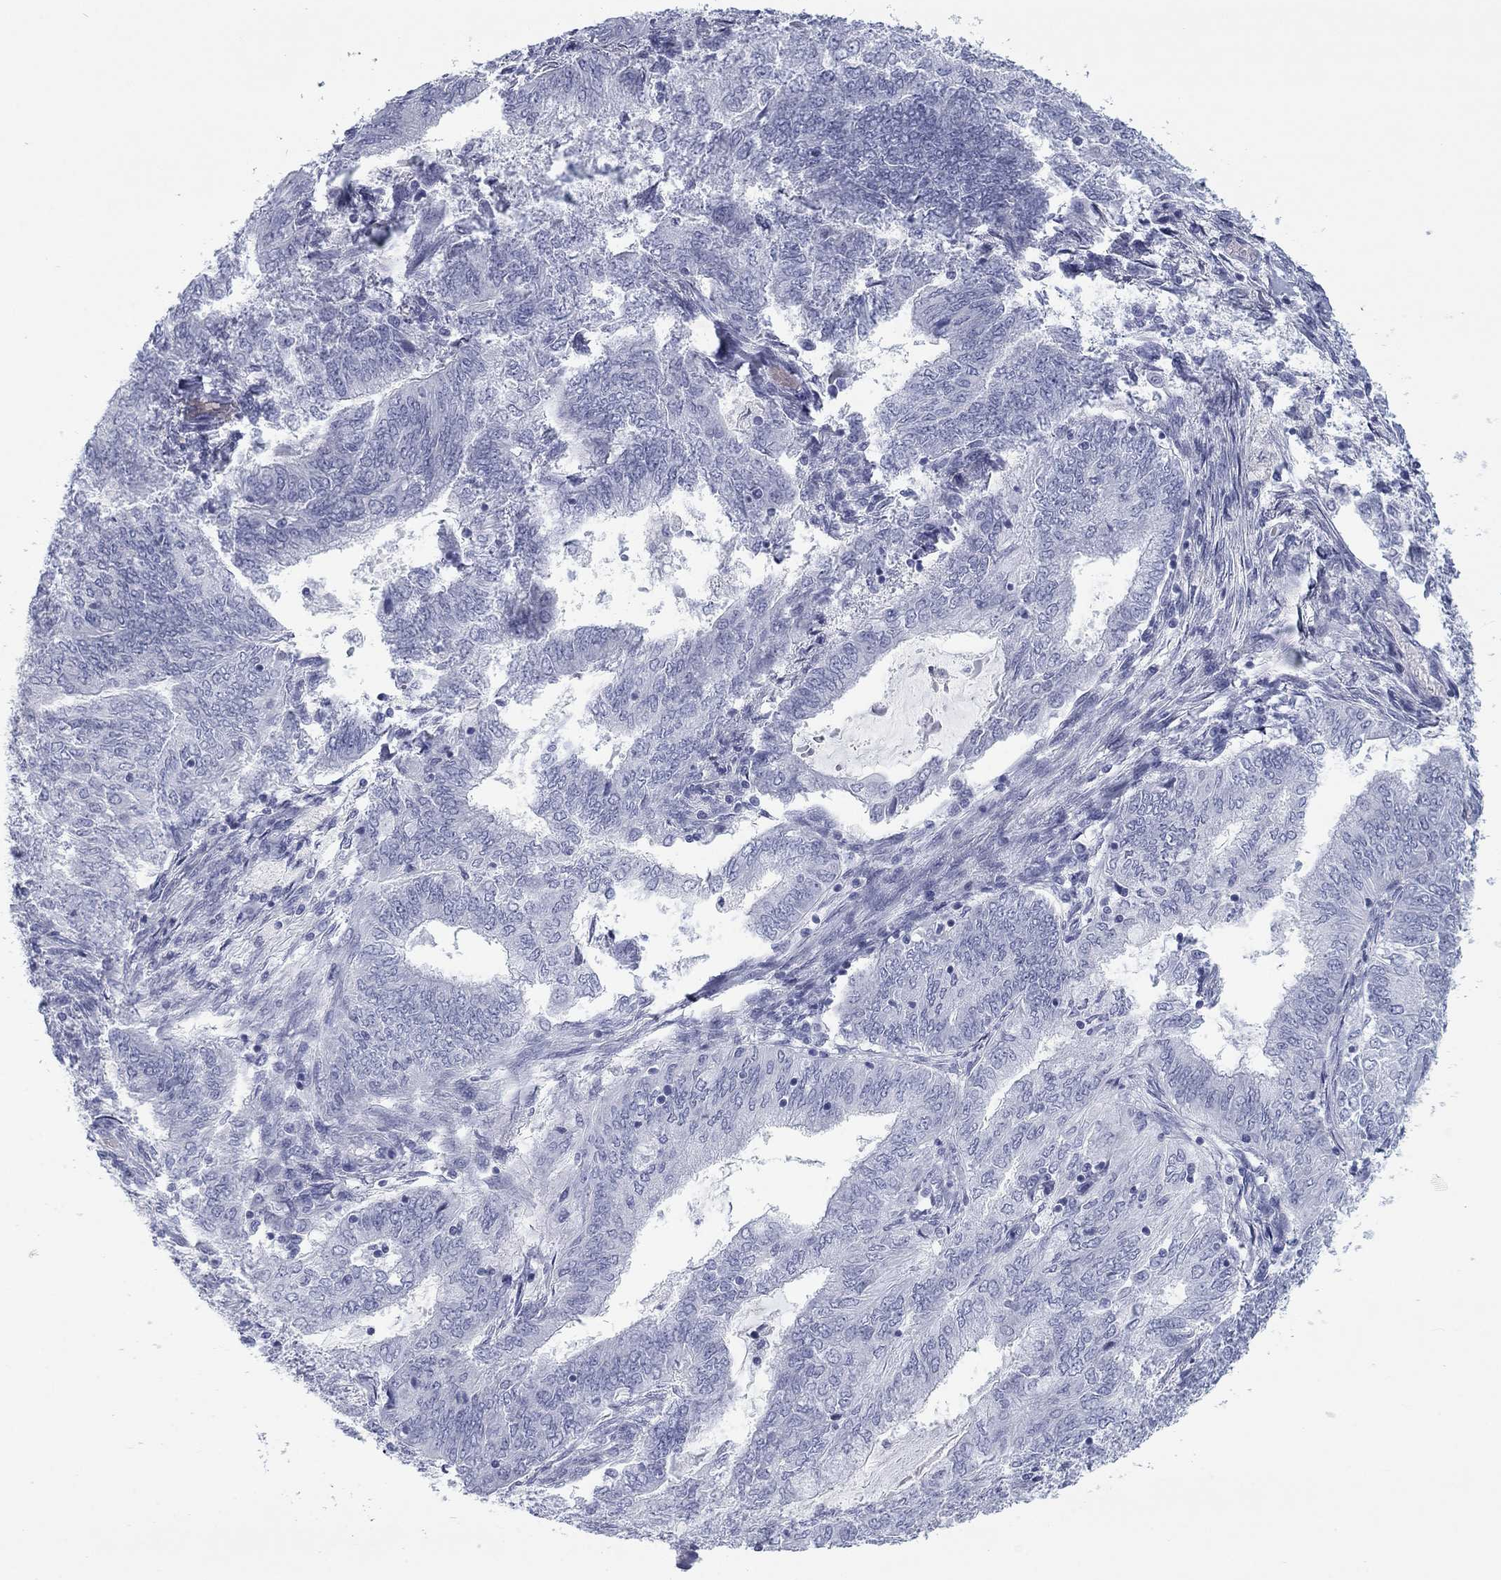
{"staining": {"intensity": "negative", "quantity": "none", "location": "none"}, "tissue": "endometrial cancer", "cell_type": "Tumor cells", "image_type": "cancer", "snomed": [{"axis": "morphology", "description": "Adenocarcinoma, NOS"}, {"axis": "topography", "description": "Endometrium"}], "caption": "Endometrial cancer stained for a protein using immunohistochemistry (IHC) exhibits no positivity tumor cells.", "gene": "CALB1", "patient": {"sex": "female", "age": 62}}